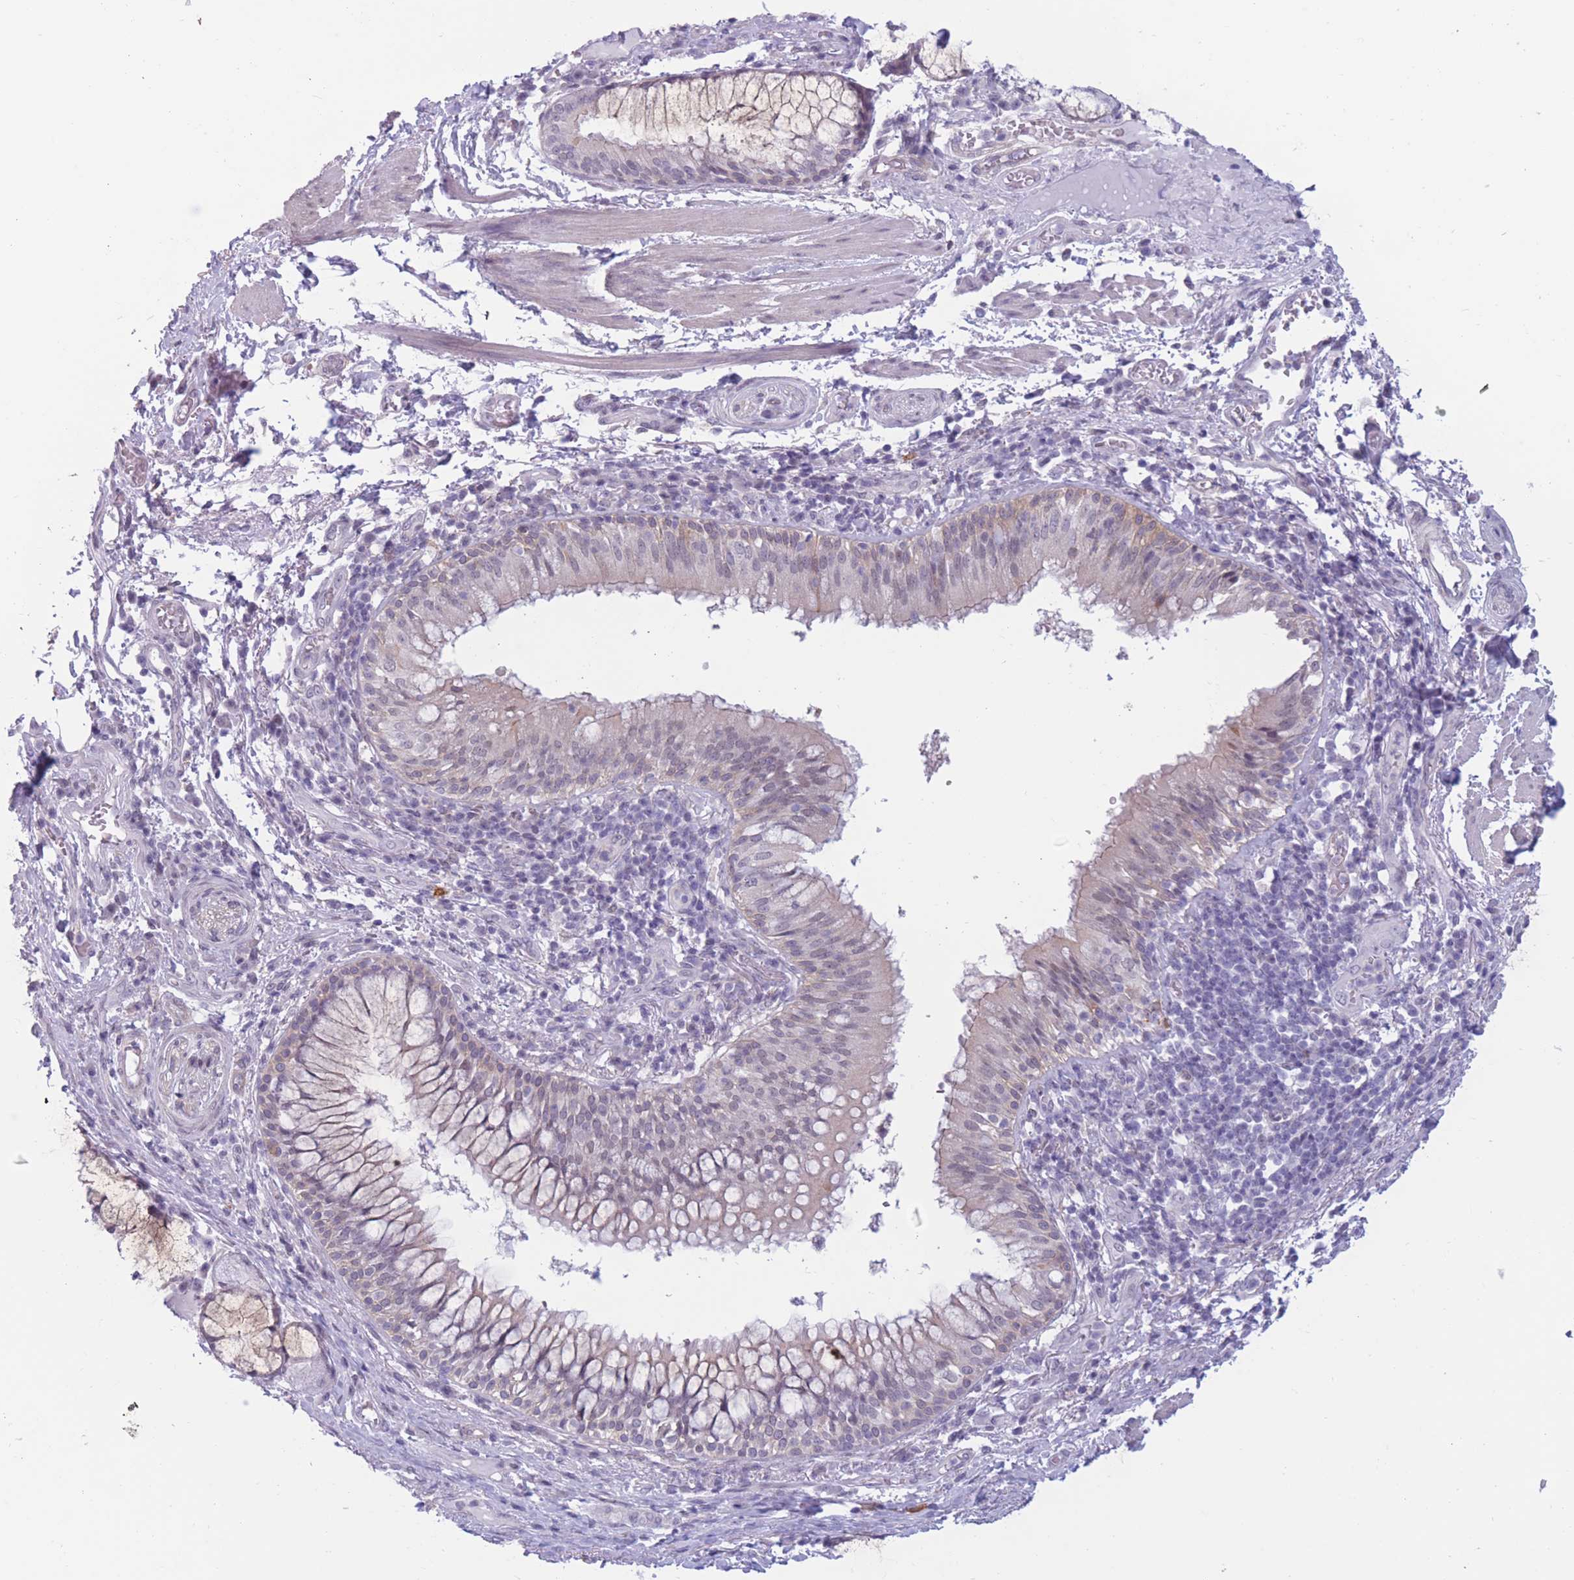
{"staining": {"intensity": "negative", "quantity": "none", "location": "none"}, "tissue": "adipose tissue", "cell_type": "Adipocytes", "image_type": "normal", "snomed": [{"axis": "morphology", "description": "Normal tissue, NOS"}, {"axis": "topography", "description": "Cartilage tissue"}, {"axis": "topography", "description": "Bronchus"}], "caption": "Immunohistochemical staining of benign human adipose tissue exhibits no significant expression in adipocytes.", "gene": "PODXL", "patient": {"sex": "male", "age": 56}}